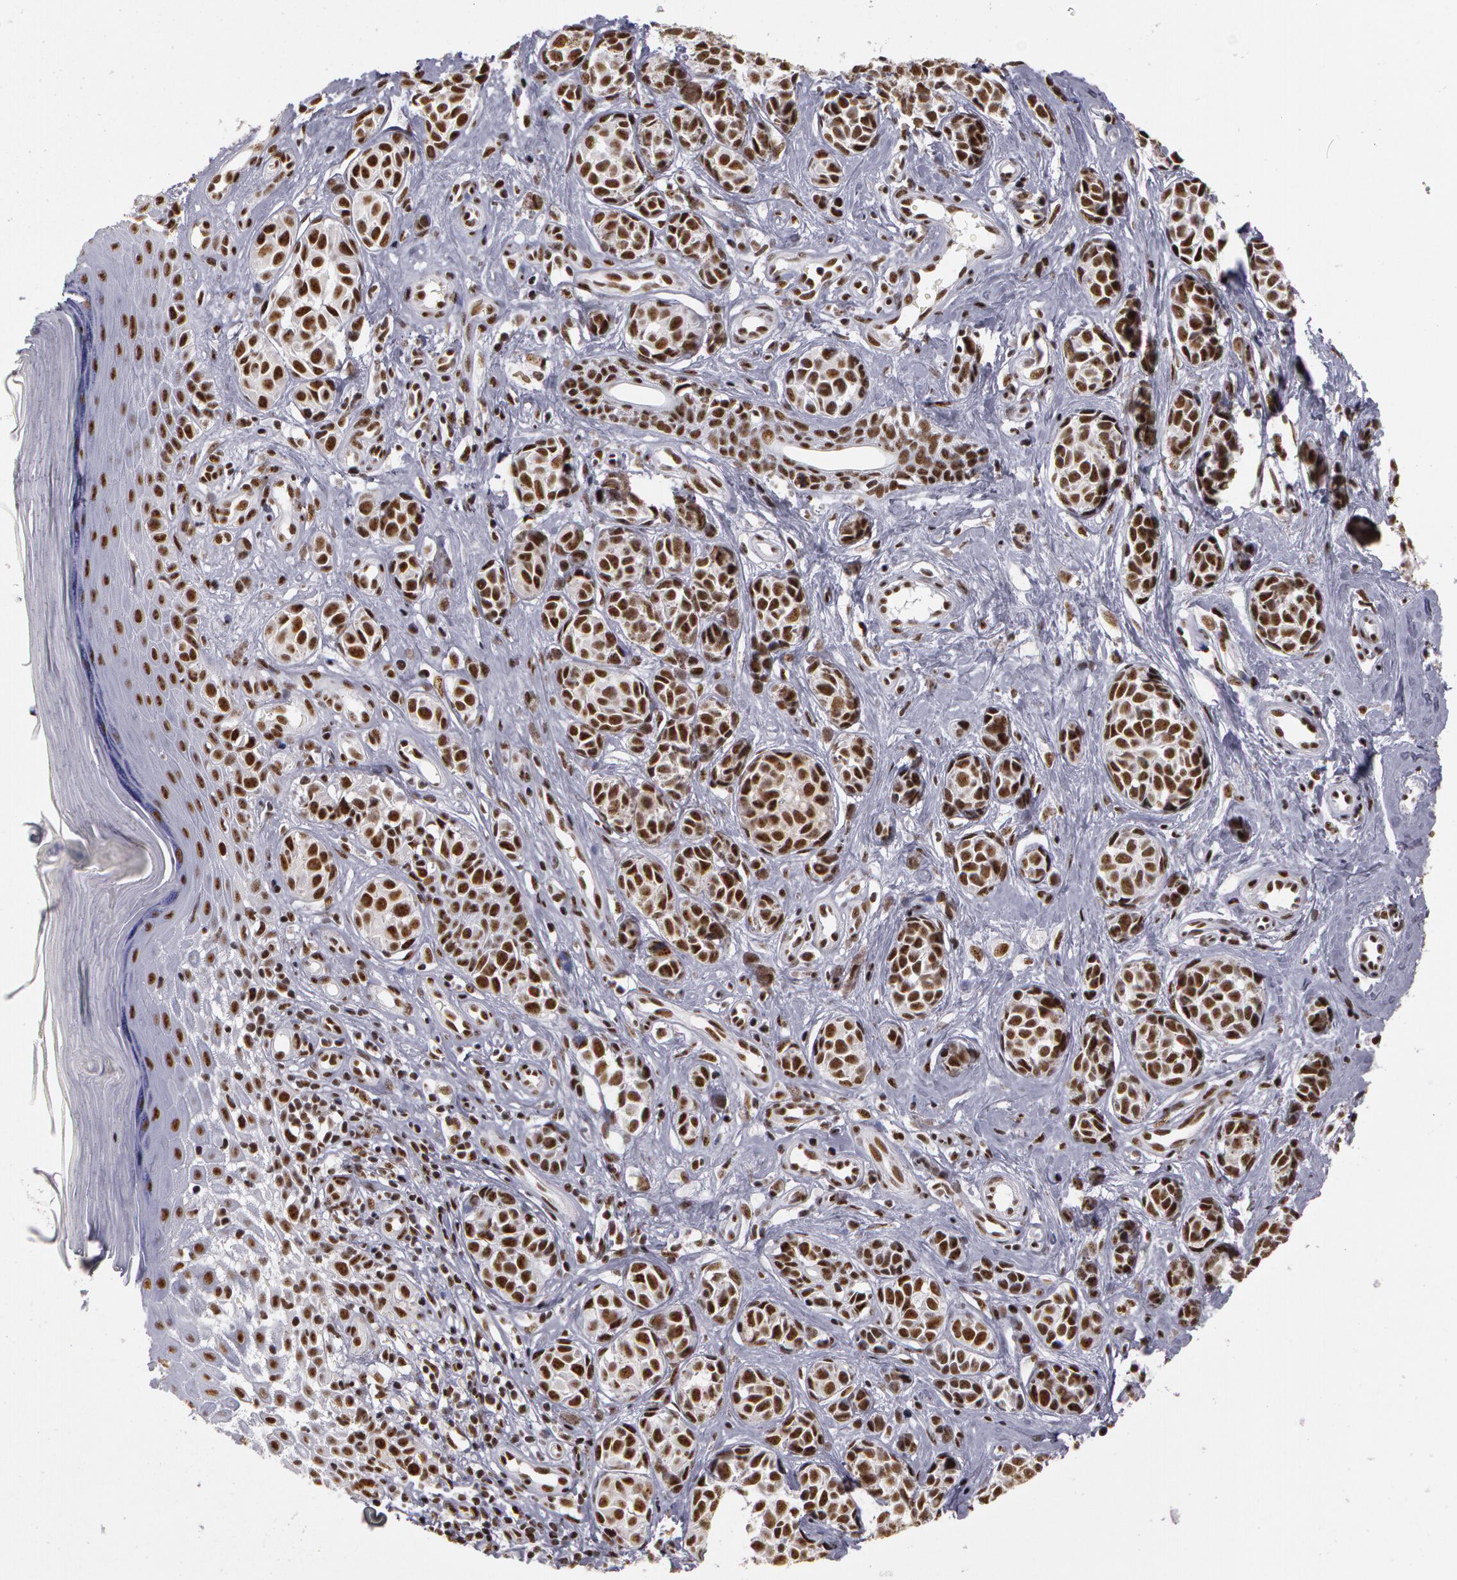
{"staining": {"intensity": "strong", "quantity": ">75%", "location": "nuclear"}, "tissue": "melanoma", "cell_type": "Tumor cells", "image_type": "cancer", "snomed": [{"axis": "morphology", "description": "Malignant melanoma, NOS"}, {"axis": "topography", "description": "Skin"}], "caption": "Tumor cells exhibit strong nuclear expression in approximately >75% of cells in melanoma.", "gene": "PNN", "patient": {"sex": "male", "age": 79}}